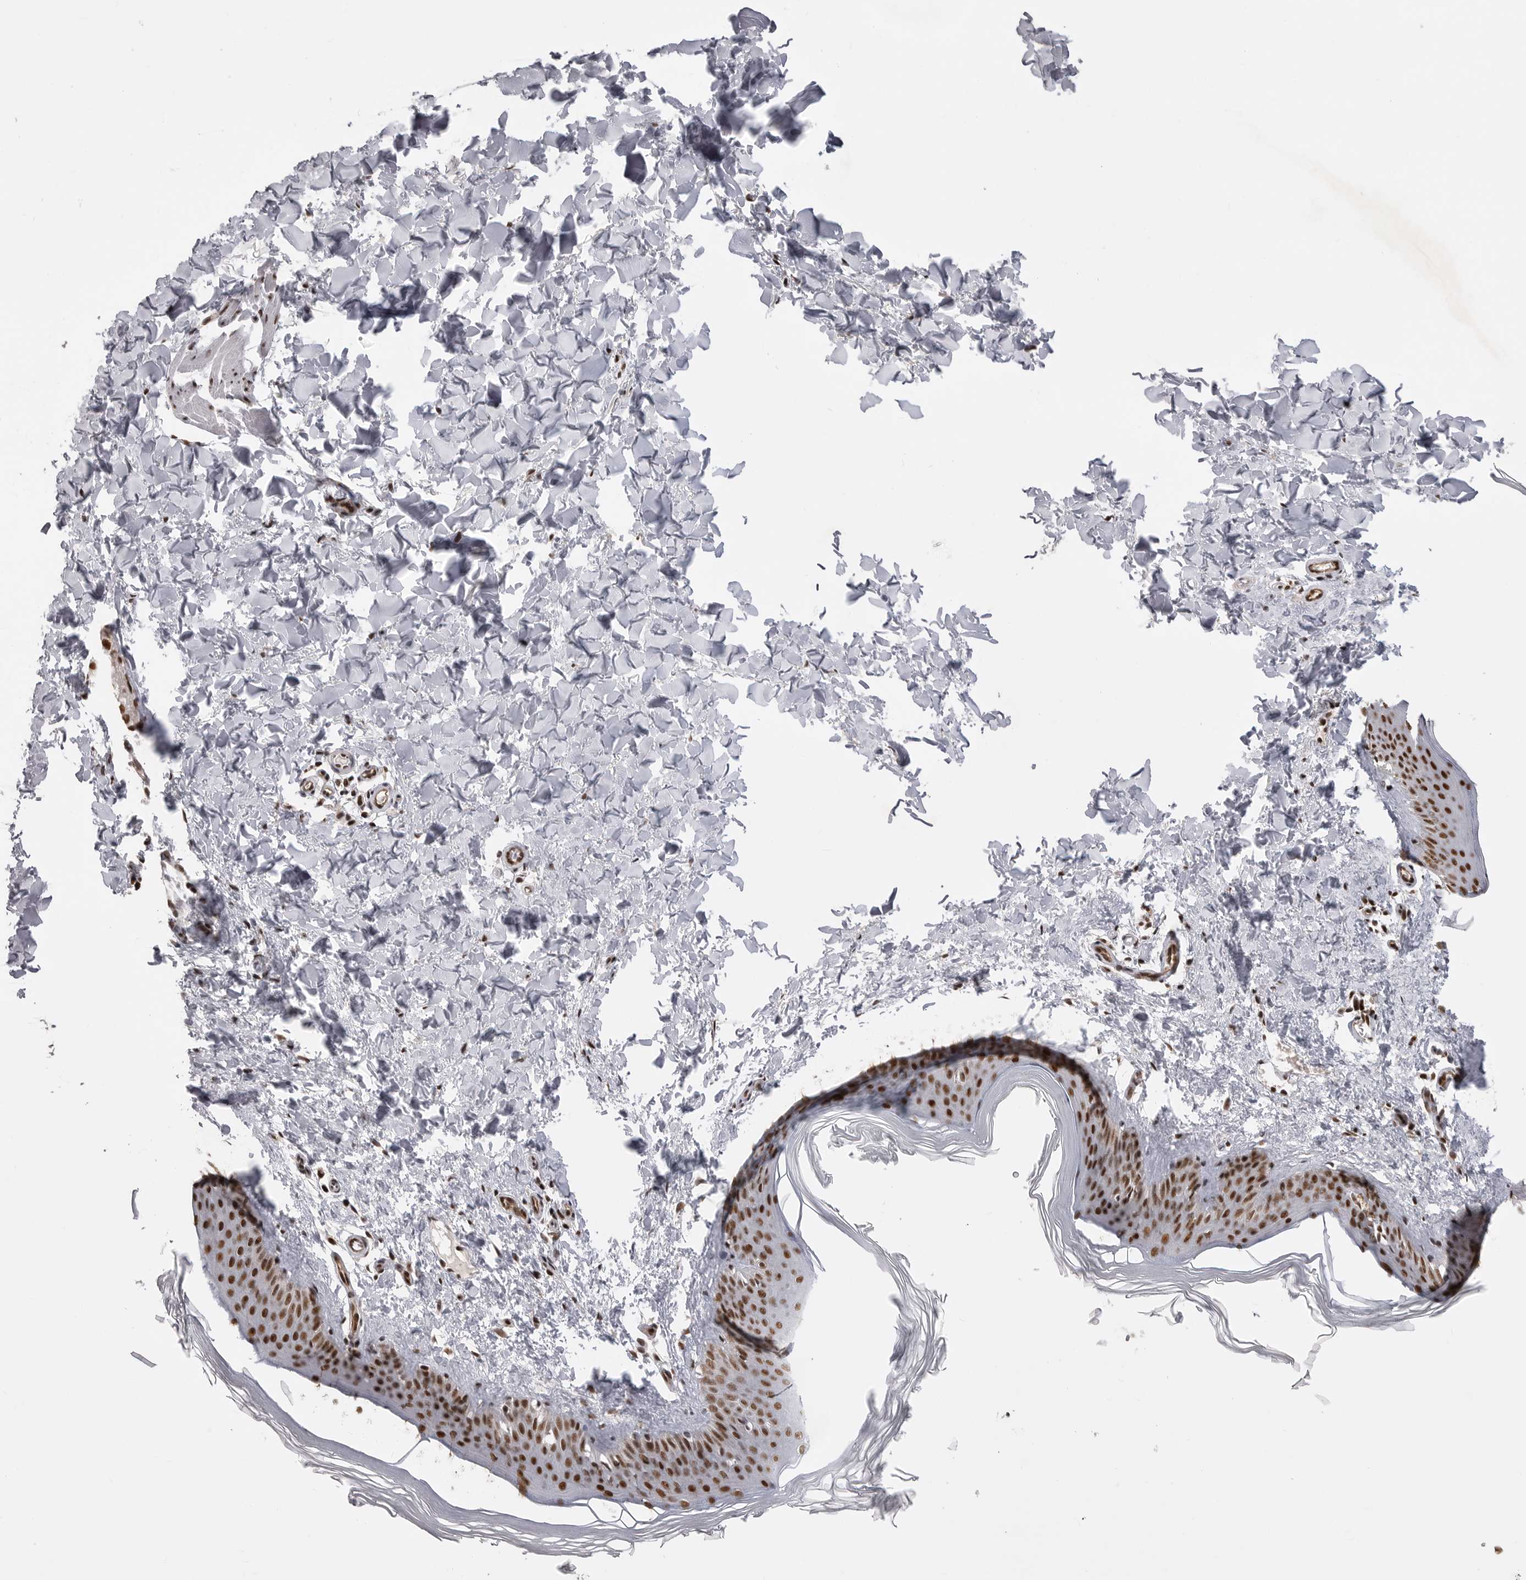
{"staining": {"intensity": "moderate", "quantity": ">75%", "location": "nuclear"}, "tissue": "skin", "cell_type": "Fibroblasts", "image_type": "normal", "snomed": [{"axis": "morphology", "description": "Normal tissue, NOS"}, {"axis": "topography", "description": "Skin"}], "caption": "Immunohistochemical staining of normal skin demonstrates >75% levels of moderate nuclear protein expression in approximately >75% of fibroblasts. The protein is shown in brown color, while the nuclei are stained blue.", "gene": "PPP1R8", "patient": {"sex": "female", "age": 27}}